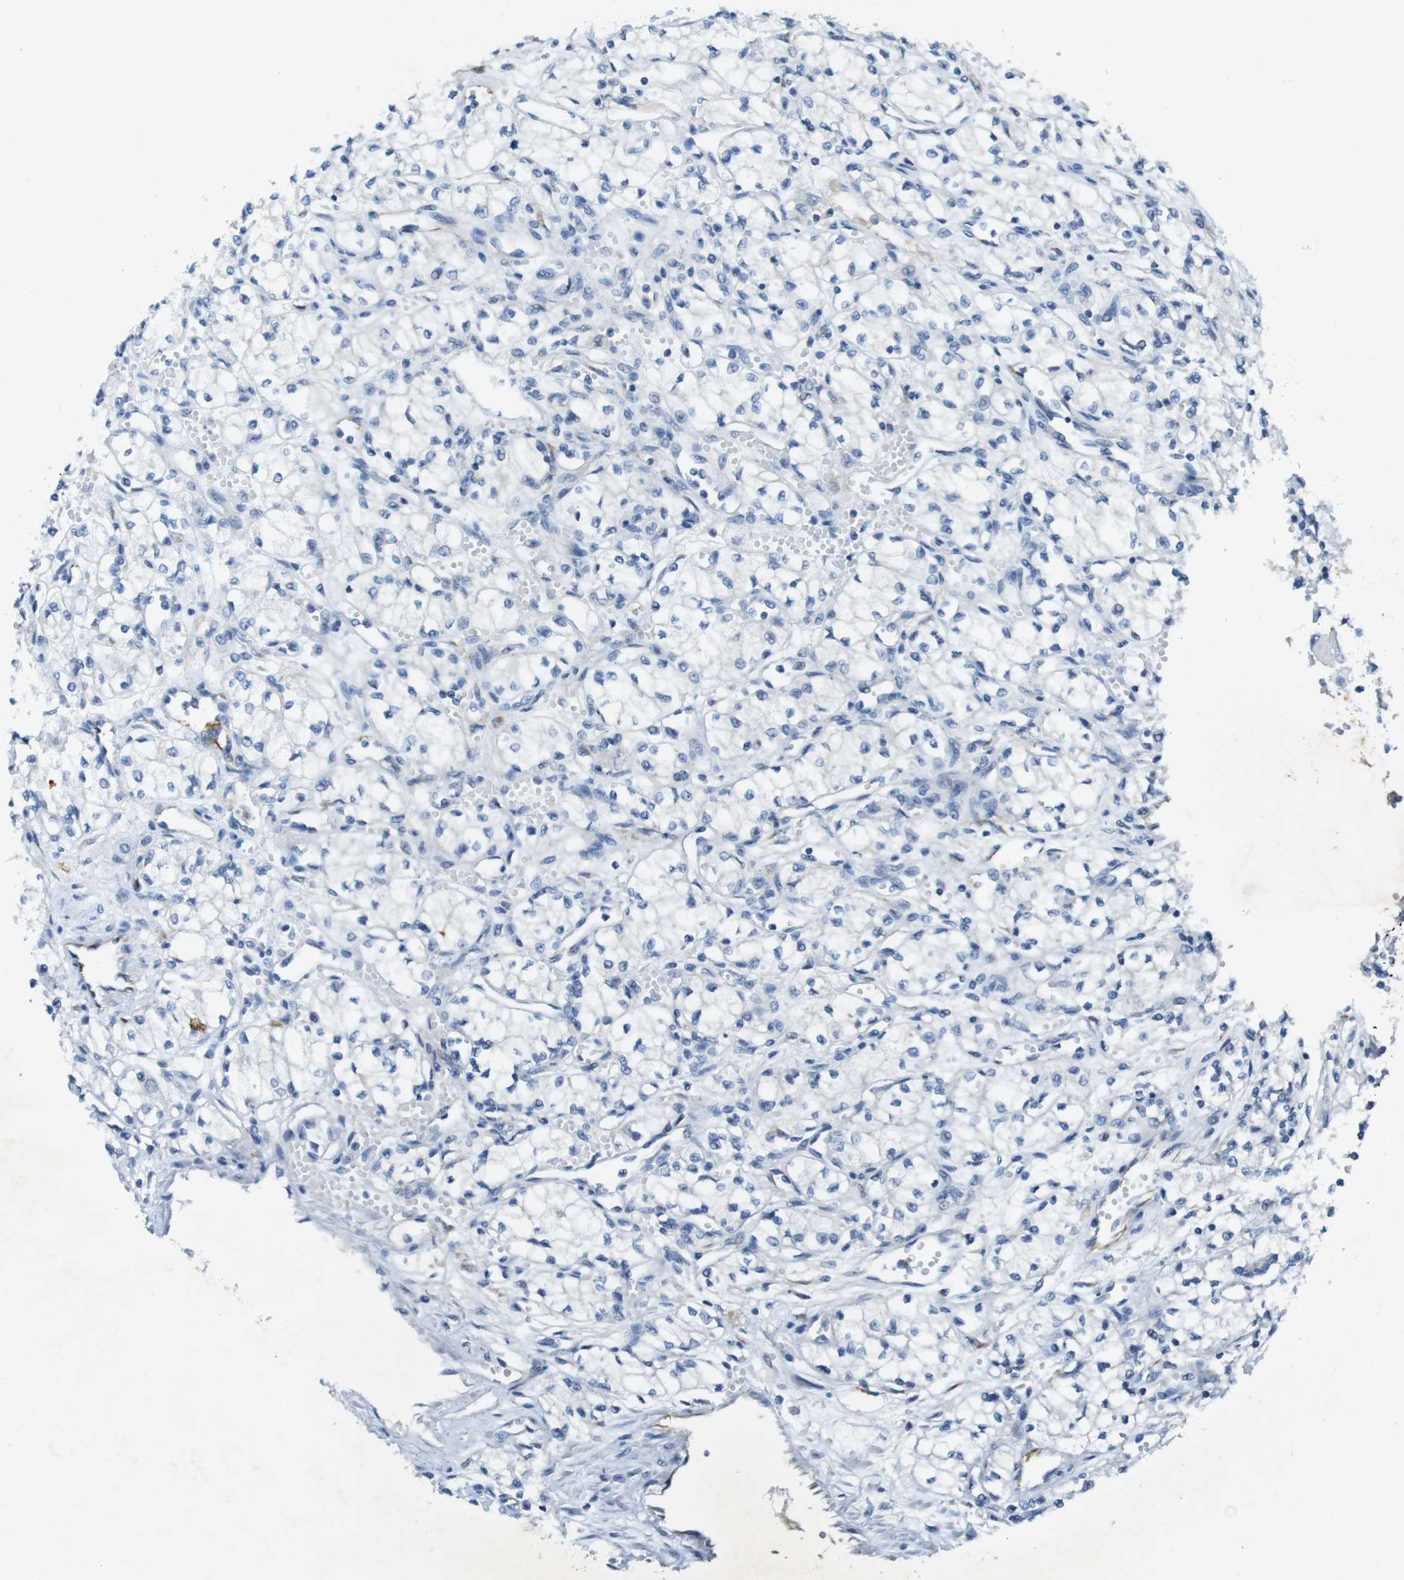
{"staining": {"intensity": "negative", "quantity": "none", "location": "none"}, "tissue": "renal cancer", "cell_type": "Tumor cells", "image_type": "cancer", "snomed": [{"axis": "morphology", "description": "Normal tissue, NOS"}, {"axis": "morphology", "description": "Adenocarcinoma, NOS"}, {"axis": "topography", "description": "Kidney"}], "caption": "A high-resolution histopathology image shows IHC staining of adenocarcinoma (renal), which exhibits no significant expression in tumor cells.", "gene": "CD320", "patient": {"sex": "male", "age": 59}}